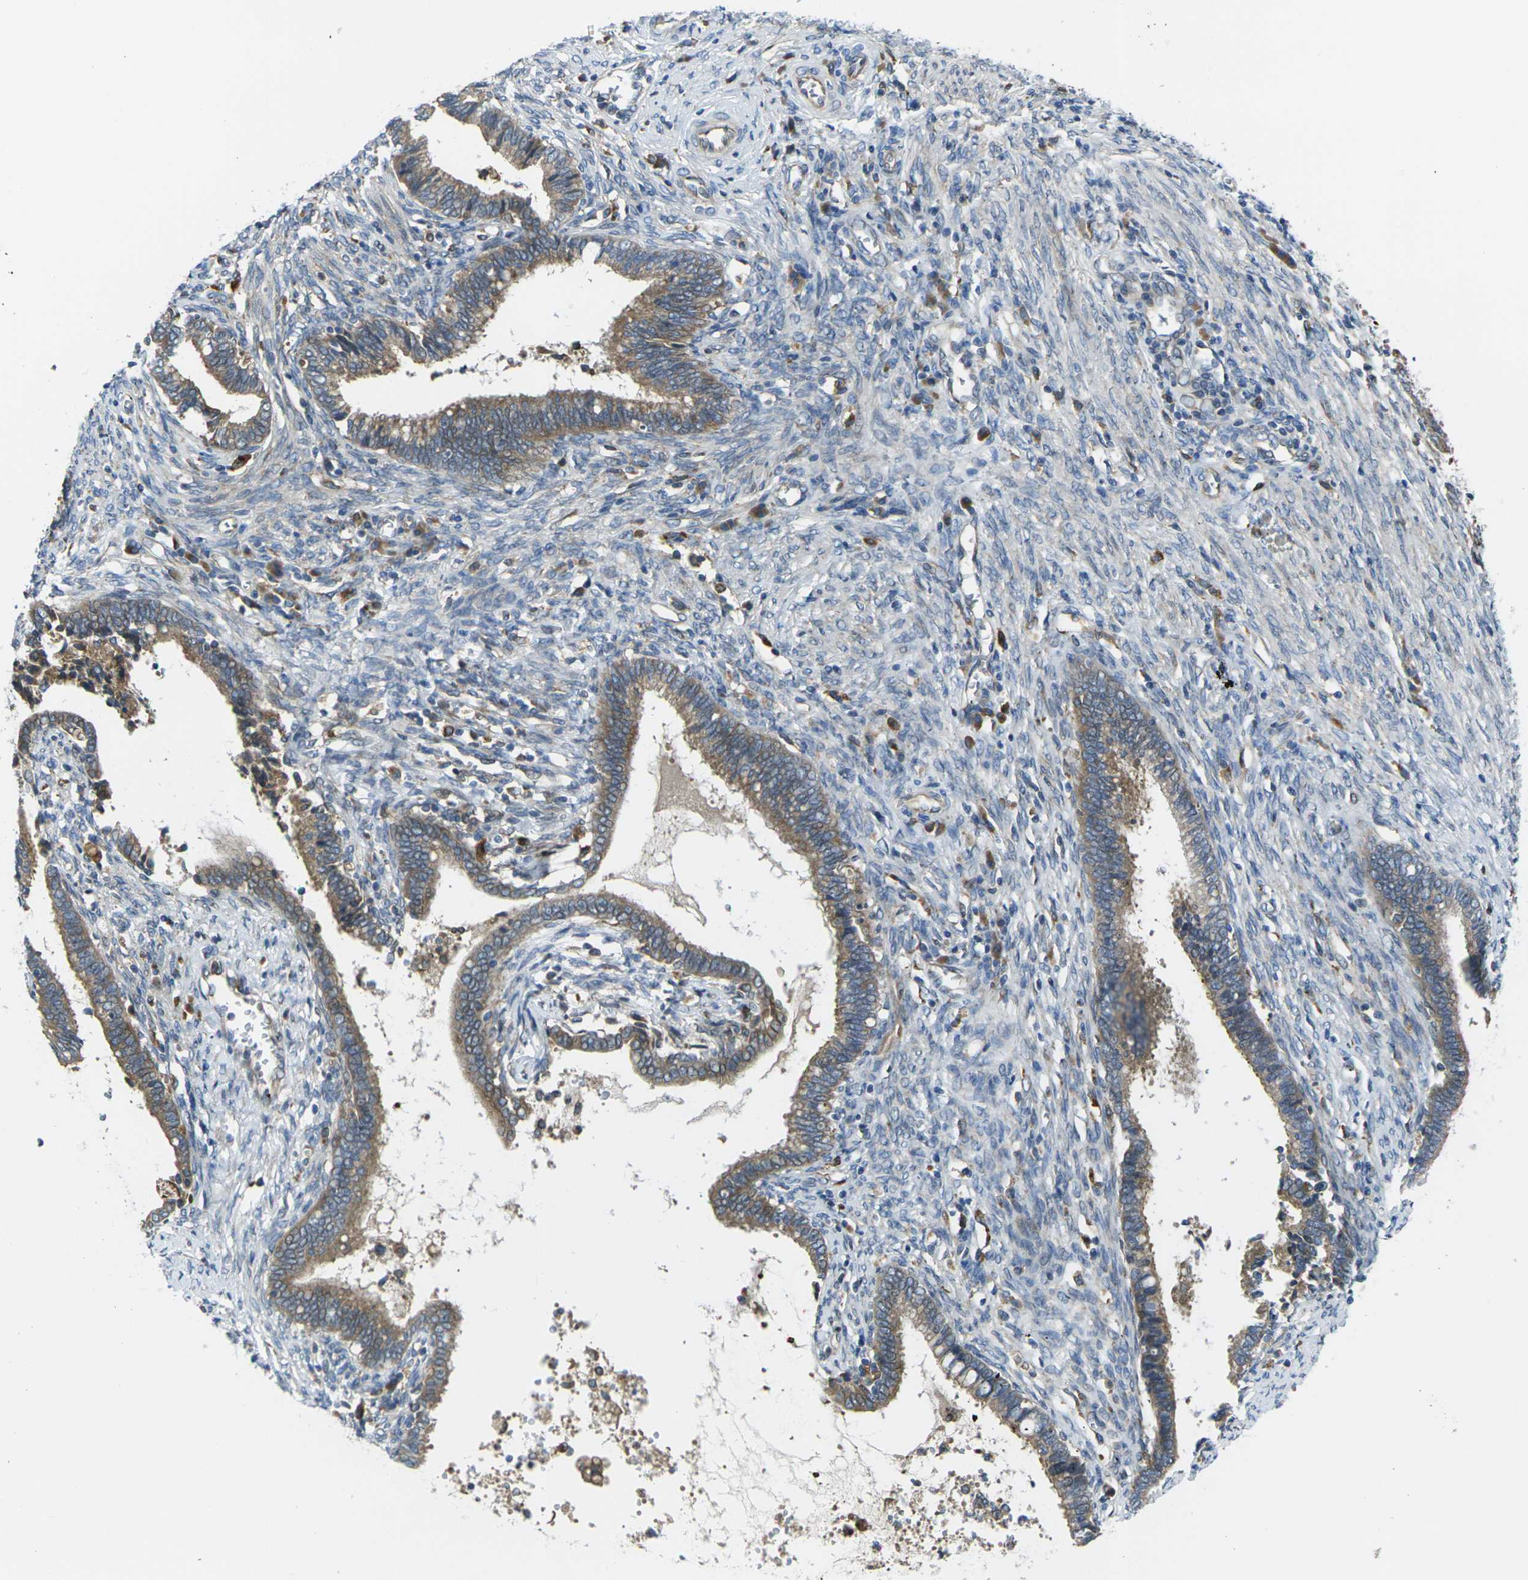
{"staining": {"intensity": "moderate", "quantity": ">75%", "location": "cytoplasmic/membranous"}, "tissue": "cervical cancer", "cell_type": "Tumor cells", "image_type": "cancer", "snomed": [{"axis": "morphology", "description": "Adenocarcinoma, NOS"}, {"axis": "topography", "description": "Cervix"}], "caption": "This histopathology image demonstrates adenocarcinoma (cervical) stained with immunohistochemistry (IHC) to label a protein in brown. The cytoplasmic/membranous of tumor cells show moderate positivity for the protein. Nuclei are counter-stained blue.", "gene": "FZD1", "patient": {"sex": "female", "age": 44}}